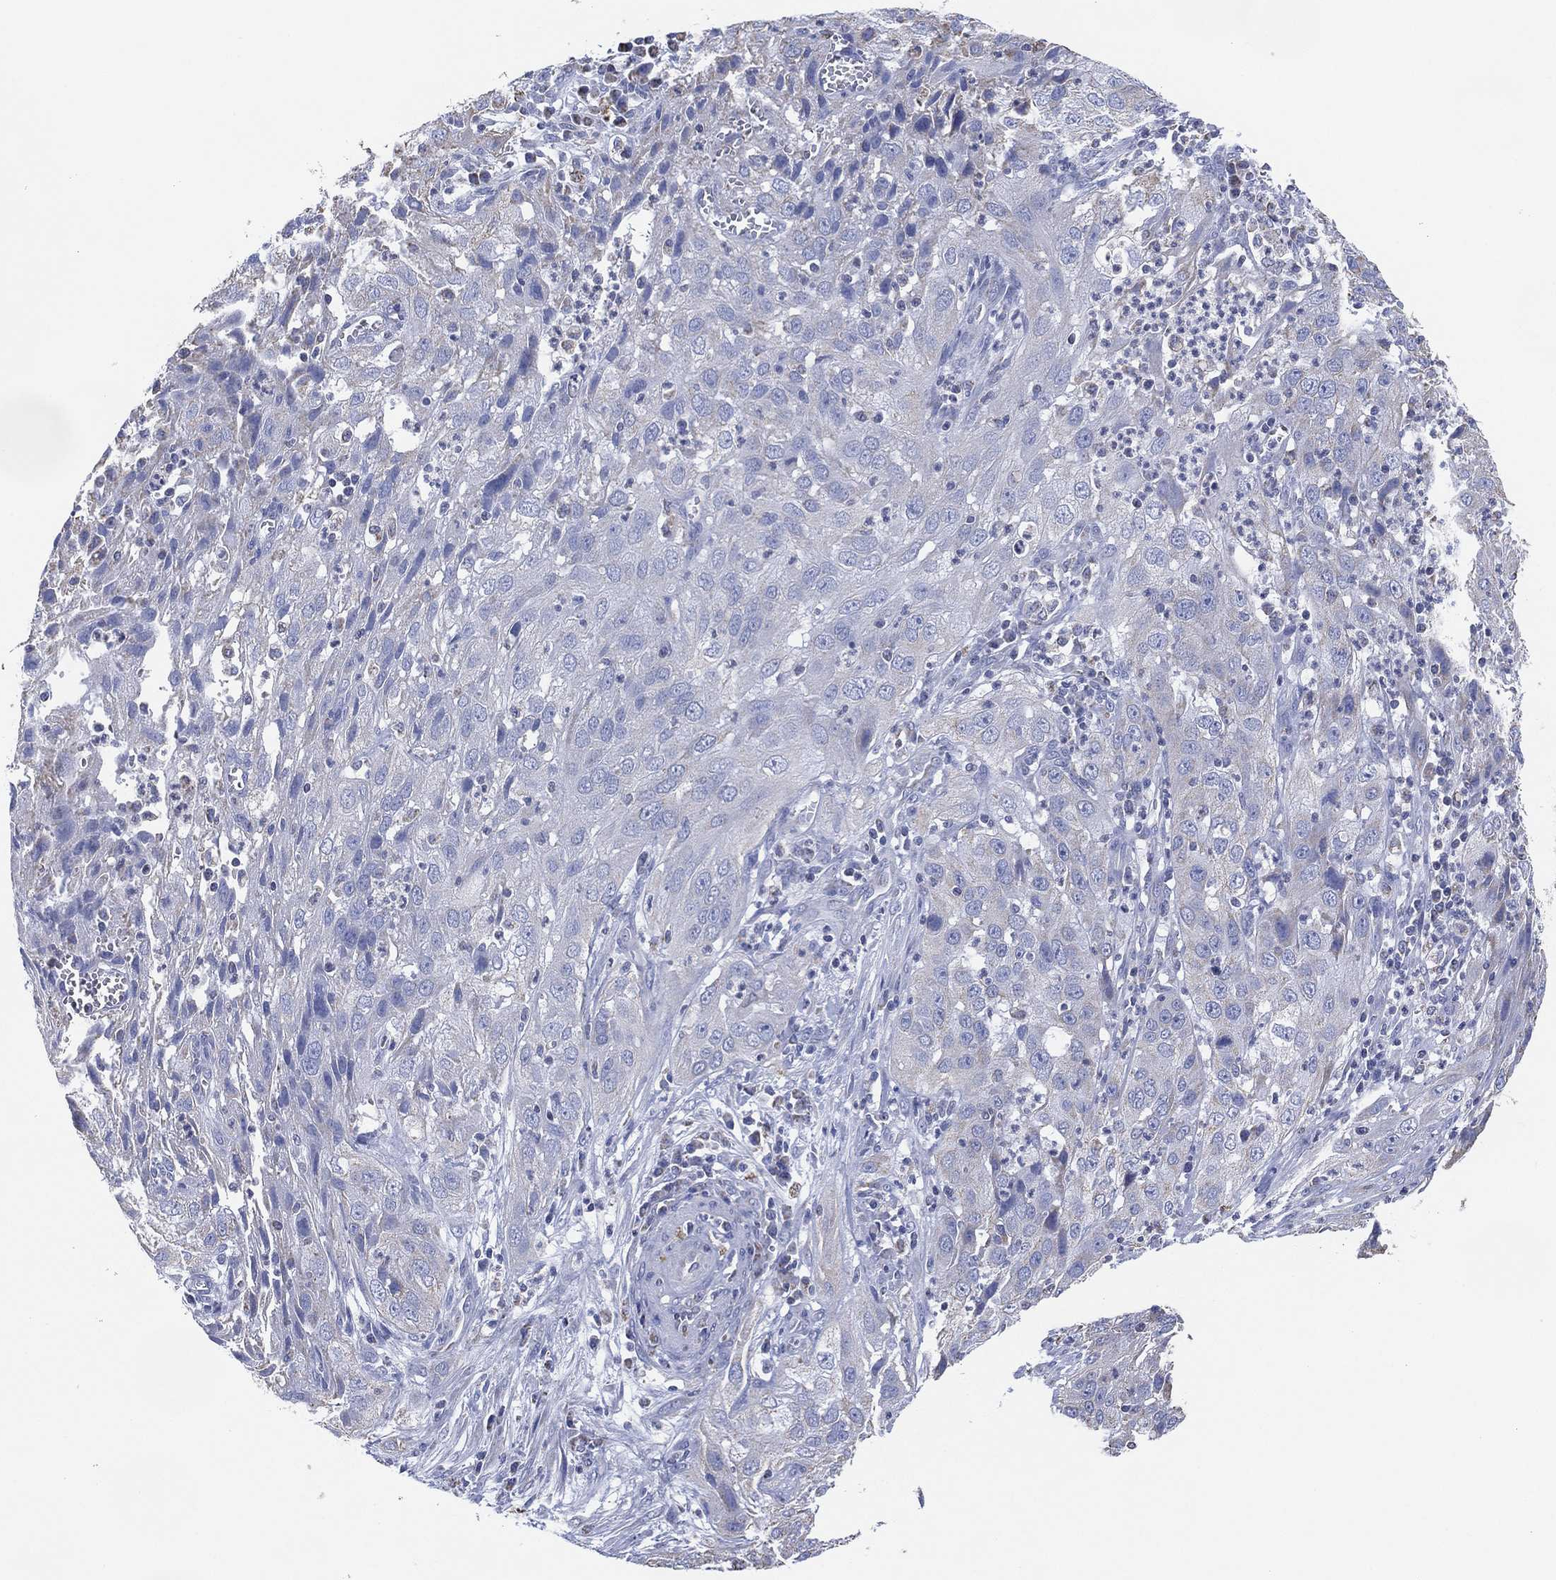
{"staining": {"intensity": "negative", "quantity": "none", "location": "none"}, "tissue": "cervical cancer", "cell_type": "Tumor cells", "image_type": "cancer", "snomed": [{"axis": "morphology", "description": "Squamous cell carcinoma, NOS"}, {"axis": "topography", "description": "Cervix"}], "caption": "DAB immunohistochemical staining of cervical cancer exhibits no significant expression in tumor cells. The staining was performed using DAB to visualize the protein expression in brown, while the nuclei were stained in blue with hematoxylin (Magnification: 20x).", "gene": "CFTR", "patient": {"sex": "female", "age": 32}}